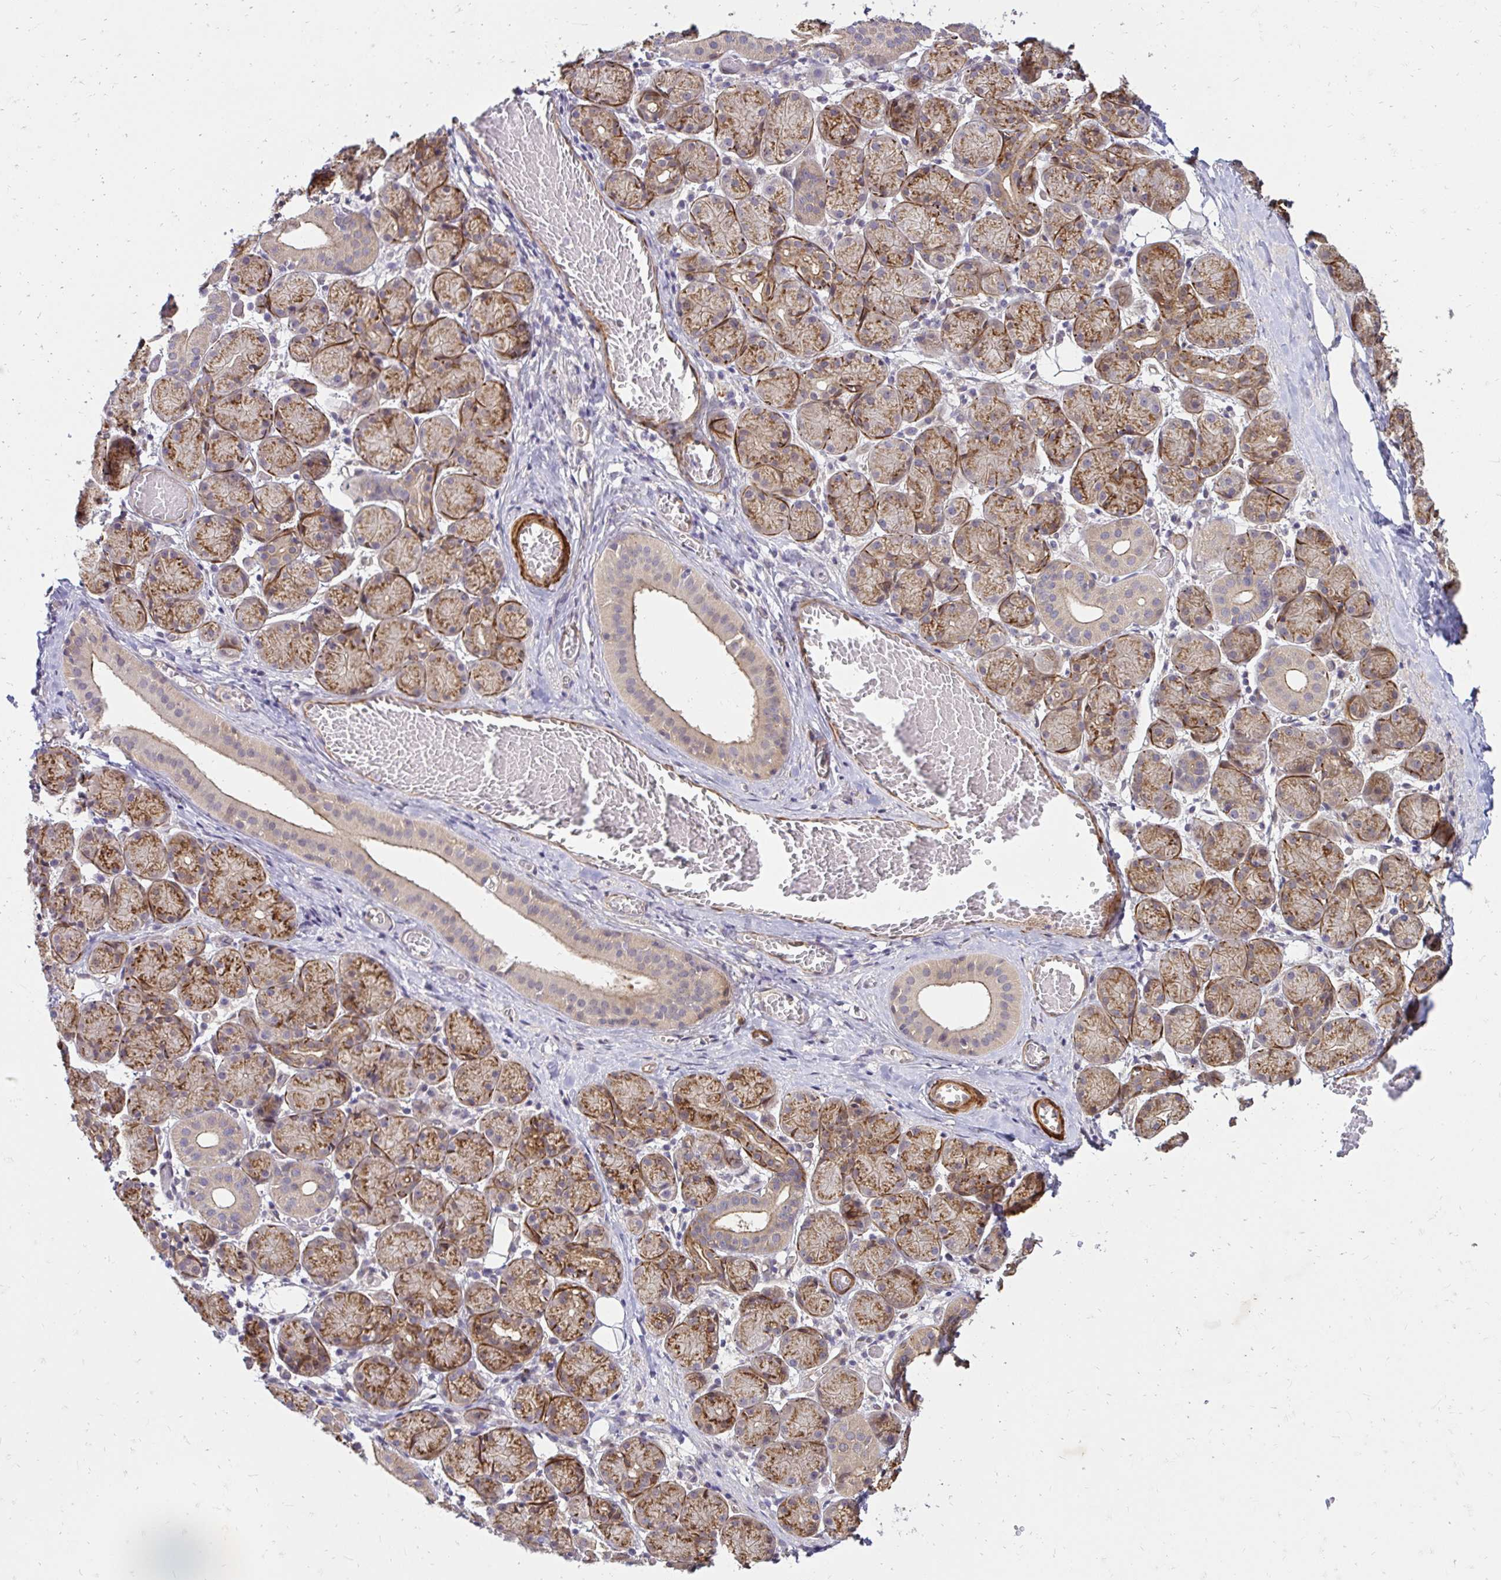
{"staining": {"intensity": "strong", "quantity": ">75%", "location": "cytoplasmic/membranous"}, "tissue": "salivary gland", "cell_type": "Glandular cells", "image_type": "normal", "snomed": [{"axis": "morphology", "description": "Normal tissue, NOS"}, {"axis": "topography", "description": "Salivary gland"}], "caption": "Unremarkable salivary gland shows strong cytoplasmic/membranous expression in approximately >75% of glandular cells, visualized by immunohistochemistry.", "gene": "YAP1", "patient": {"sex": "female", "age": 24}}